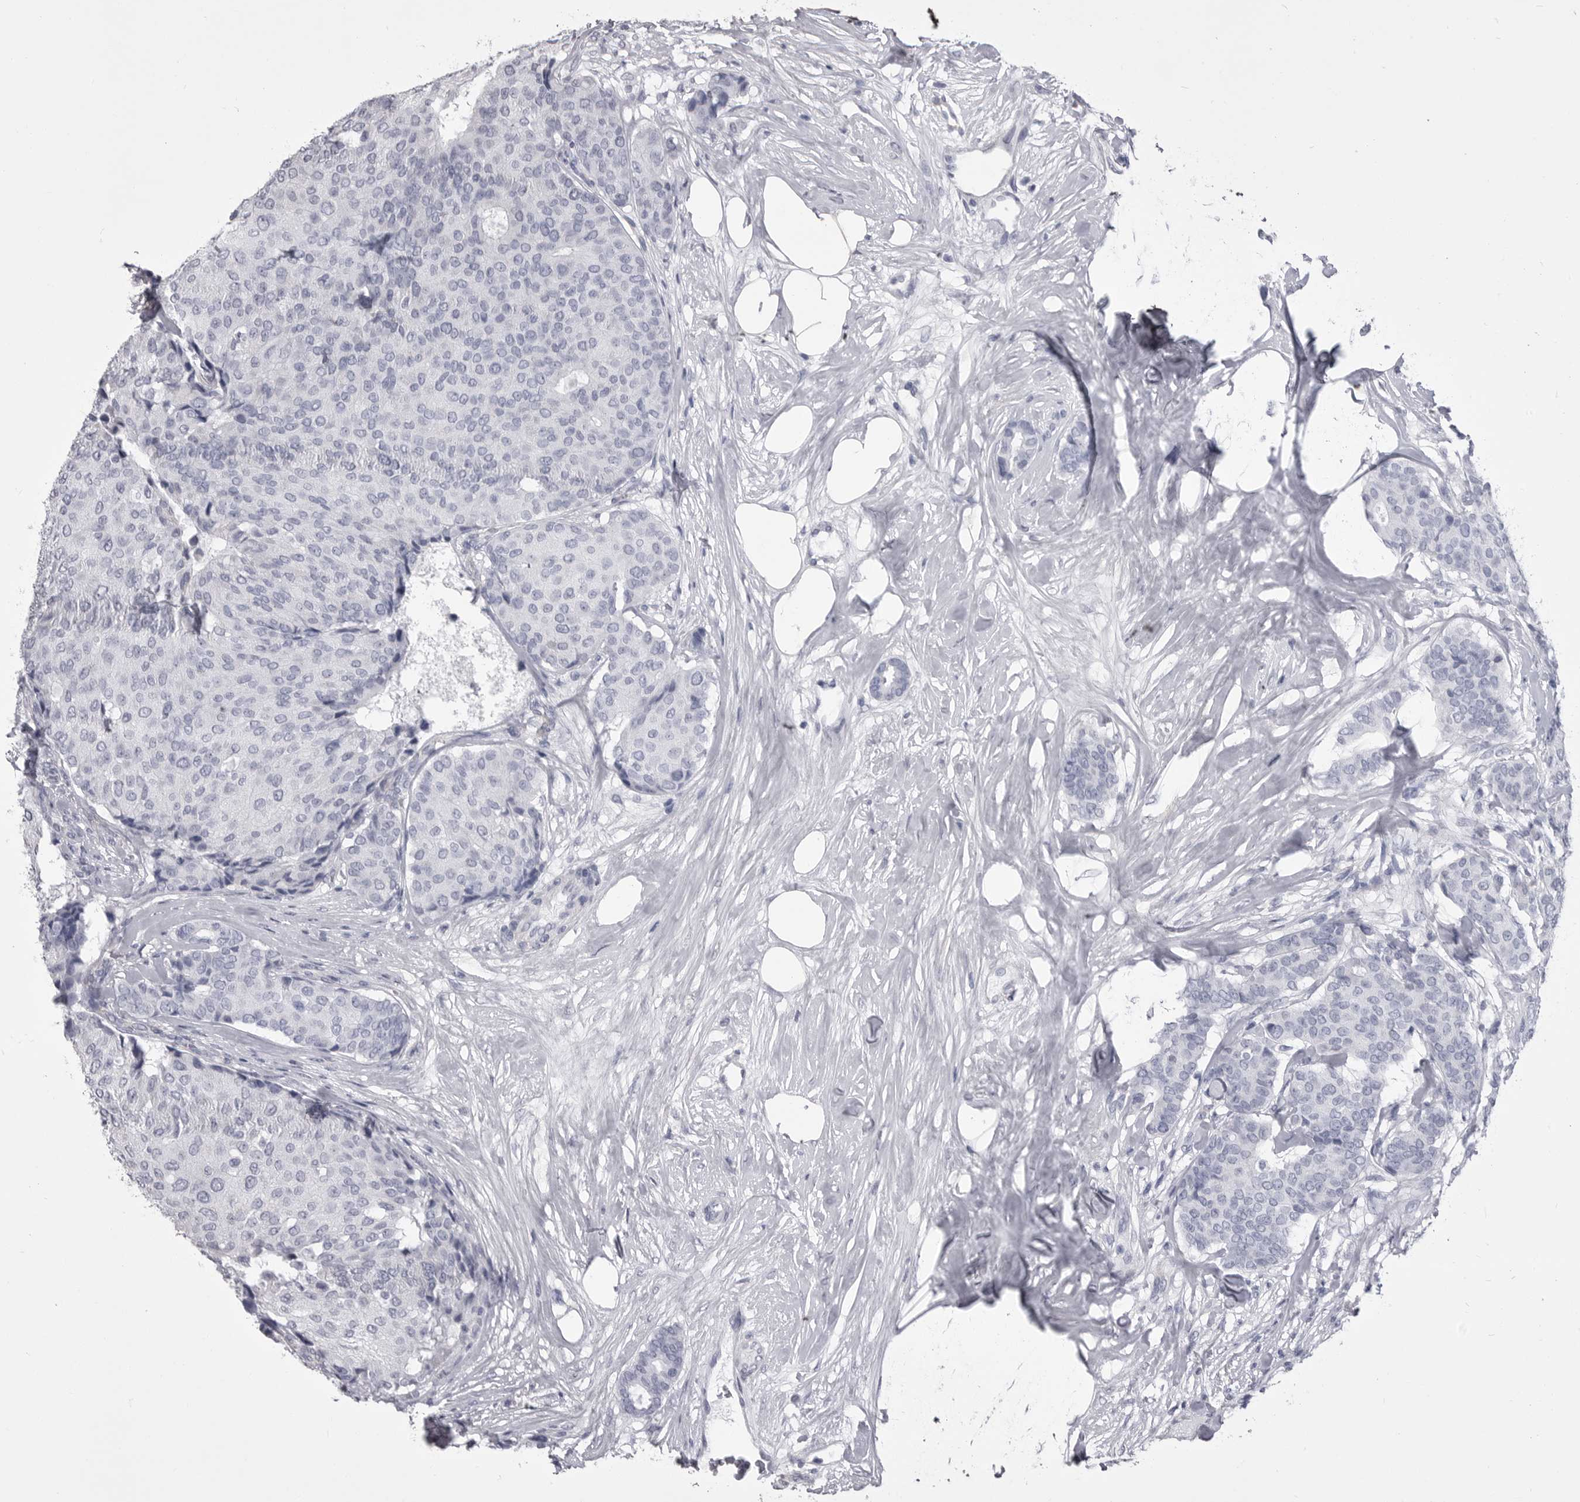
{"staining": {"intensity": "negative", "quantity": "none", "location": "none"}, "tissue": "breast cancer", "cell_type": "Tumor cells", "image_type": "cancer", "snomed": [{"axis": "morphology", "description": "Duct carcinoma"}, {"axis": "topography", "description": "Breast"}], "caption": "High magnification brightfield microscopy of infiltrating ductal carcinoma (breast) stained with DAB (3,3'-diaminobenzidine) (brown) and counterstained with hematoxylin (blue): tumor cells show no significant positivity. (Immunohistochemistry, brightfield microscopy, high magnification).", "gene": "ANK2", "patient": {"sex": "female", "age": 75}}